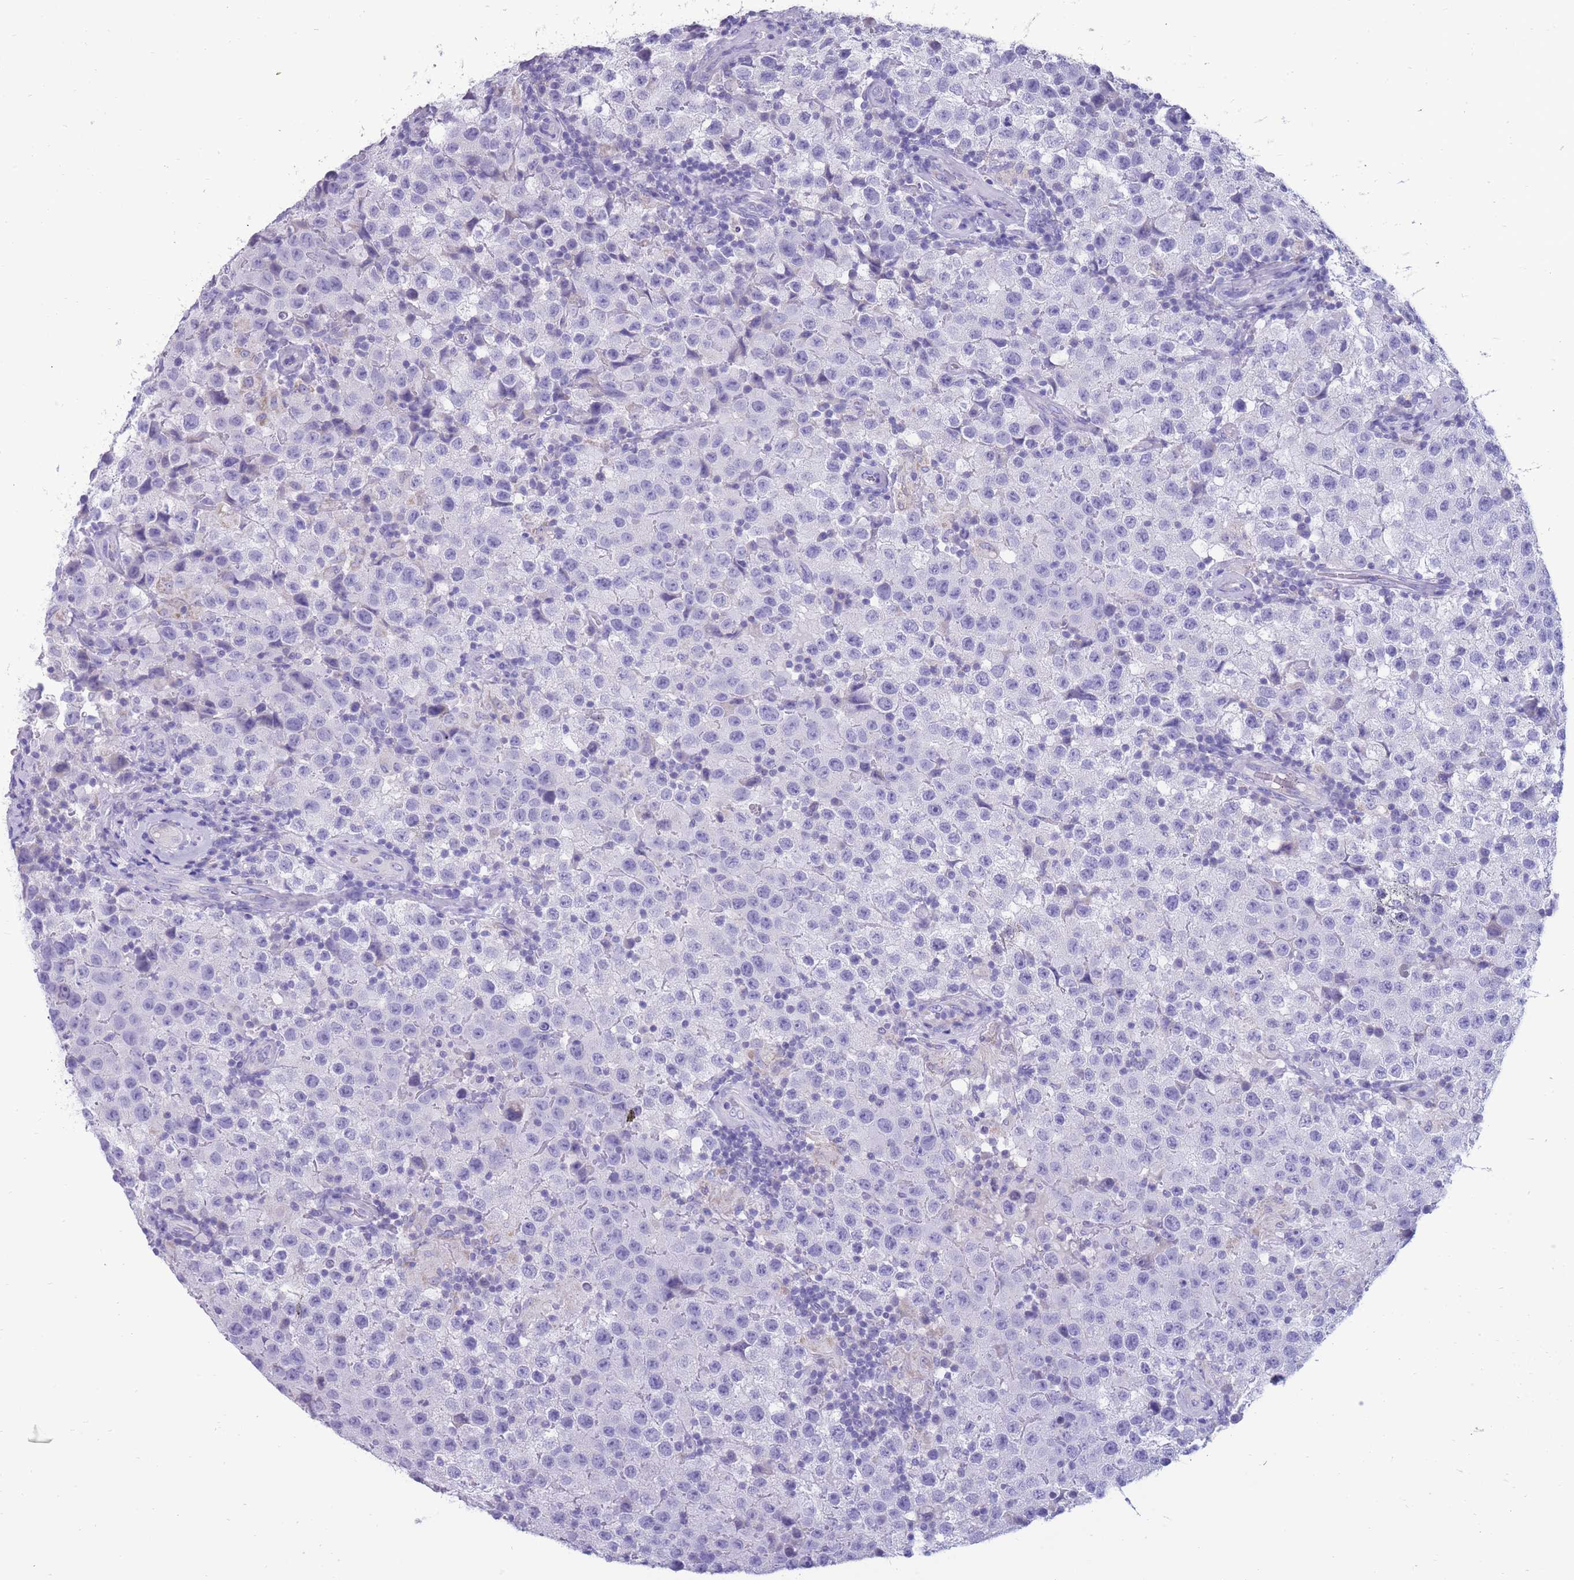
{"staining": {"intensity": "negative", "quantity": "none", "location": "none"}, "tissue": "testis cancer", "cell_type": "Tumor cells", "image_type": "cancer", "snomed": [{"axis": "morphology", "description": "Seminoma, NOS"}, {"axis": "morphology", "description": "Carcinoma, Embryonal, NOS"}, {"axis": "topography", "description": "Testis"}], "caption": "Testis cancer was stained to show a protein in brown. There is no significant expression in tumor cells.", "gene": "INTS2", "patient": {"sex": "male", "age": 41}}